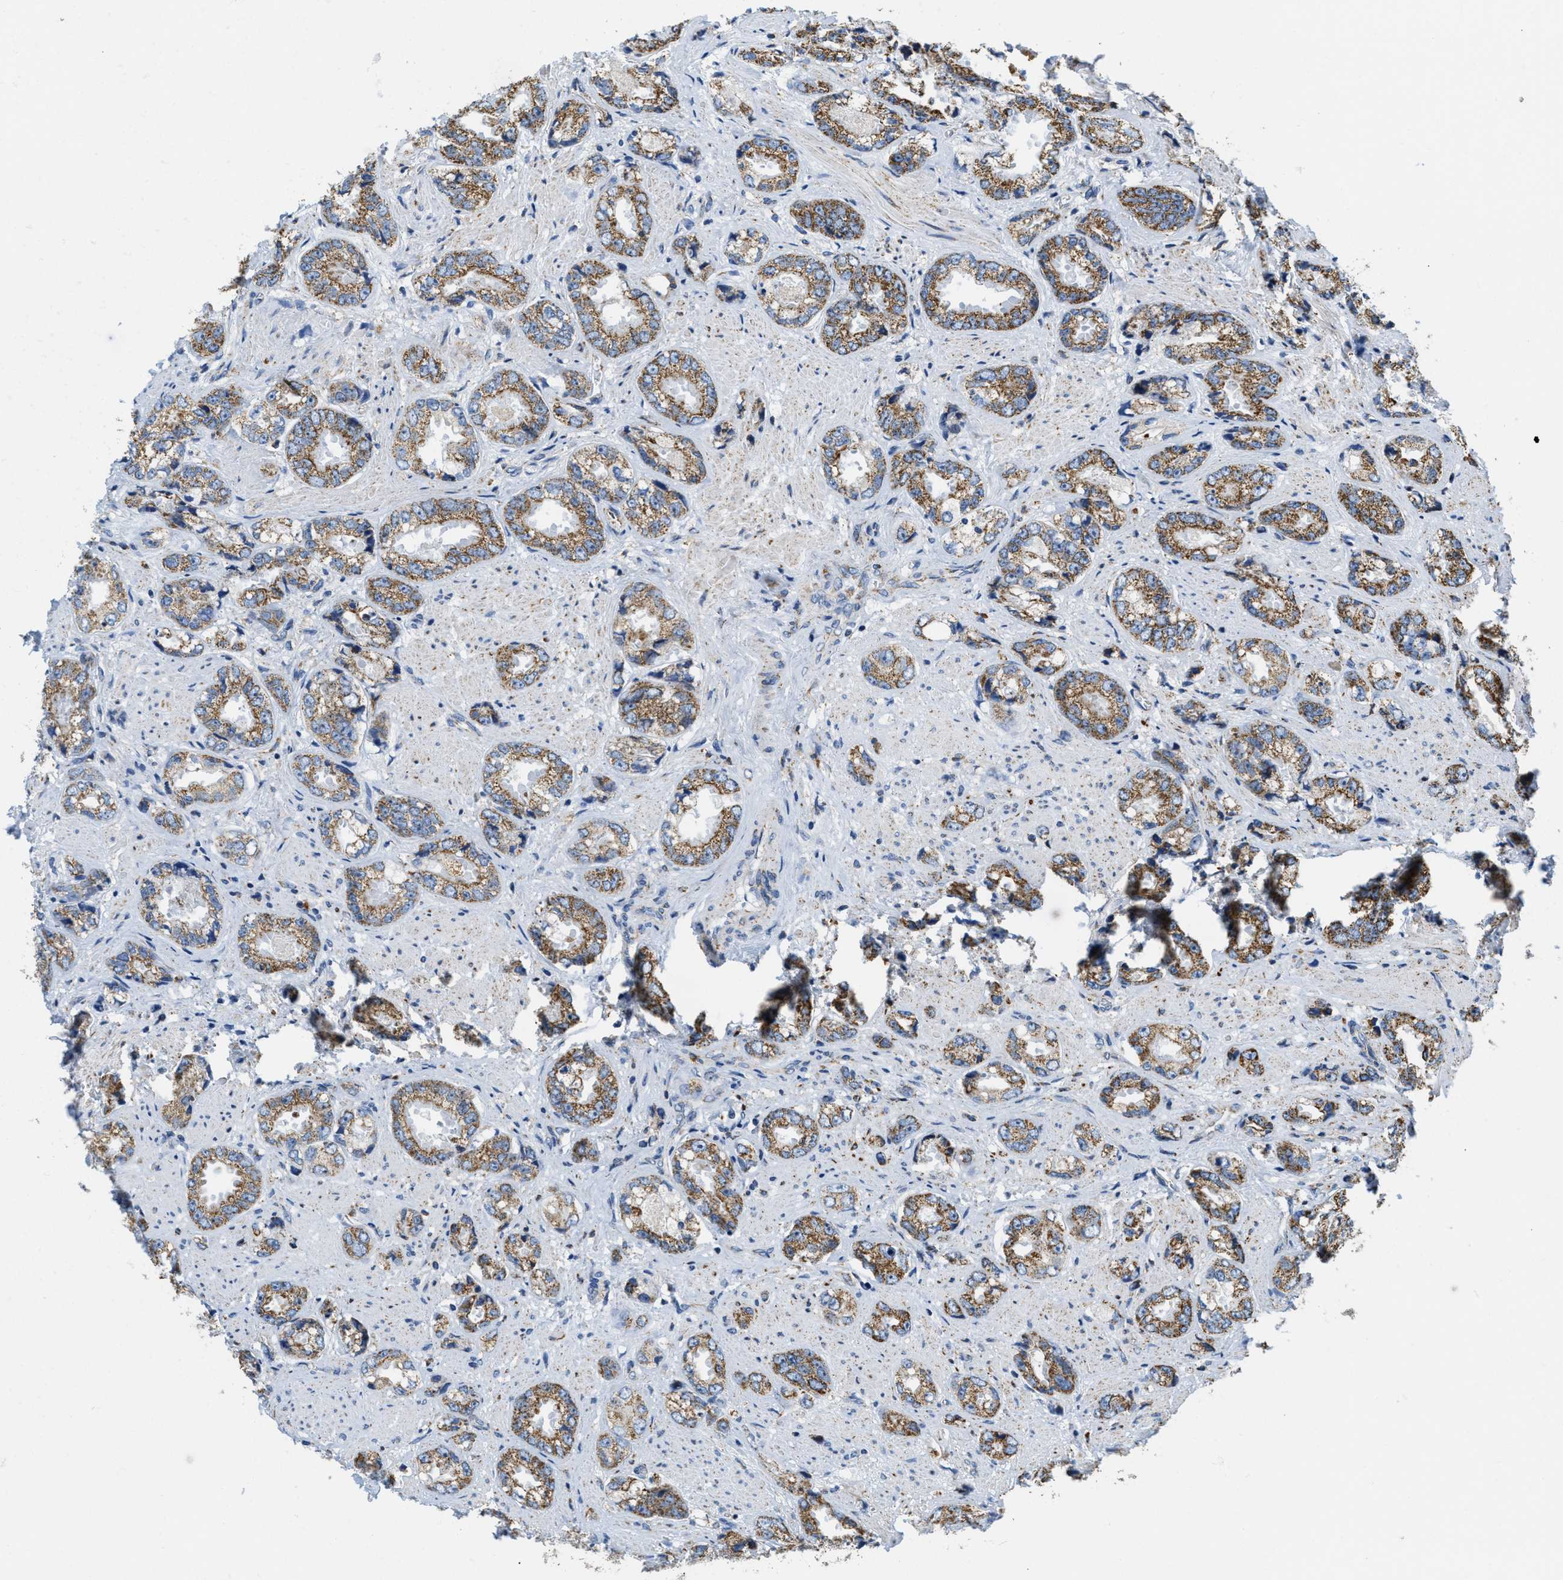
{"staining": {"intensity": "moderate", "quantity": ">75%", "location": "cytoplasmic/membranous"}, "tissue": "prostate cancer", "cell_type": "Tumor cells", "image_type": "cancer", "snomed": [{"axis": "morphology", "description": "Adenocarcinoma, High grade"}, {"axis": "topography", "description": "Prostate"}], "caption": "Adenocarcinoma (high-grade) (prostate) tissue demonstrates moderate cytoplasmic/membranous expression in approximately >75% of tumor cells, visualized by immunohistochemistry.", "gene": "KCNJ5", "patient": {"sex": "male", "age": 61}}